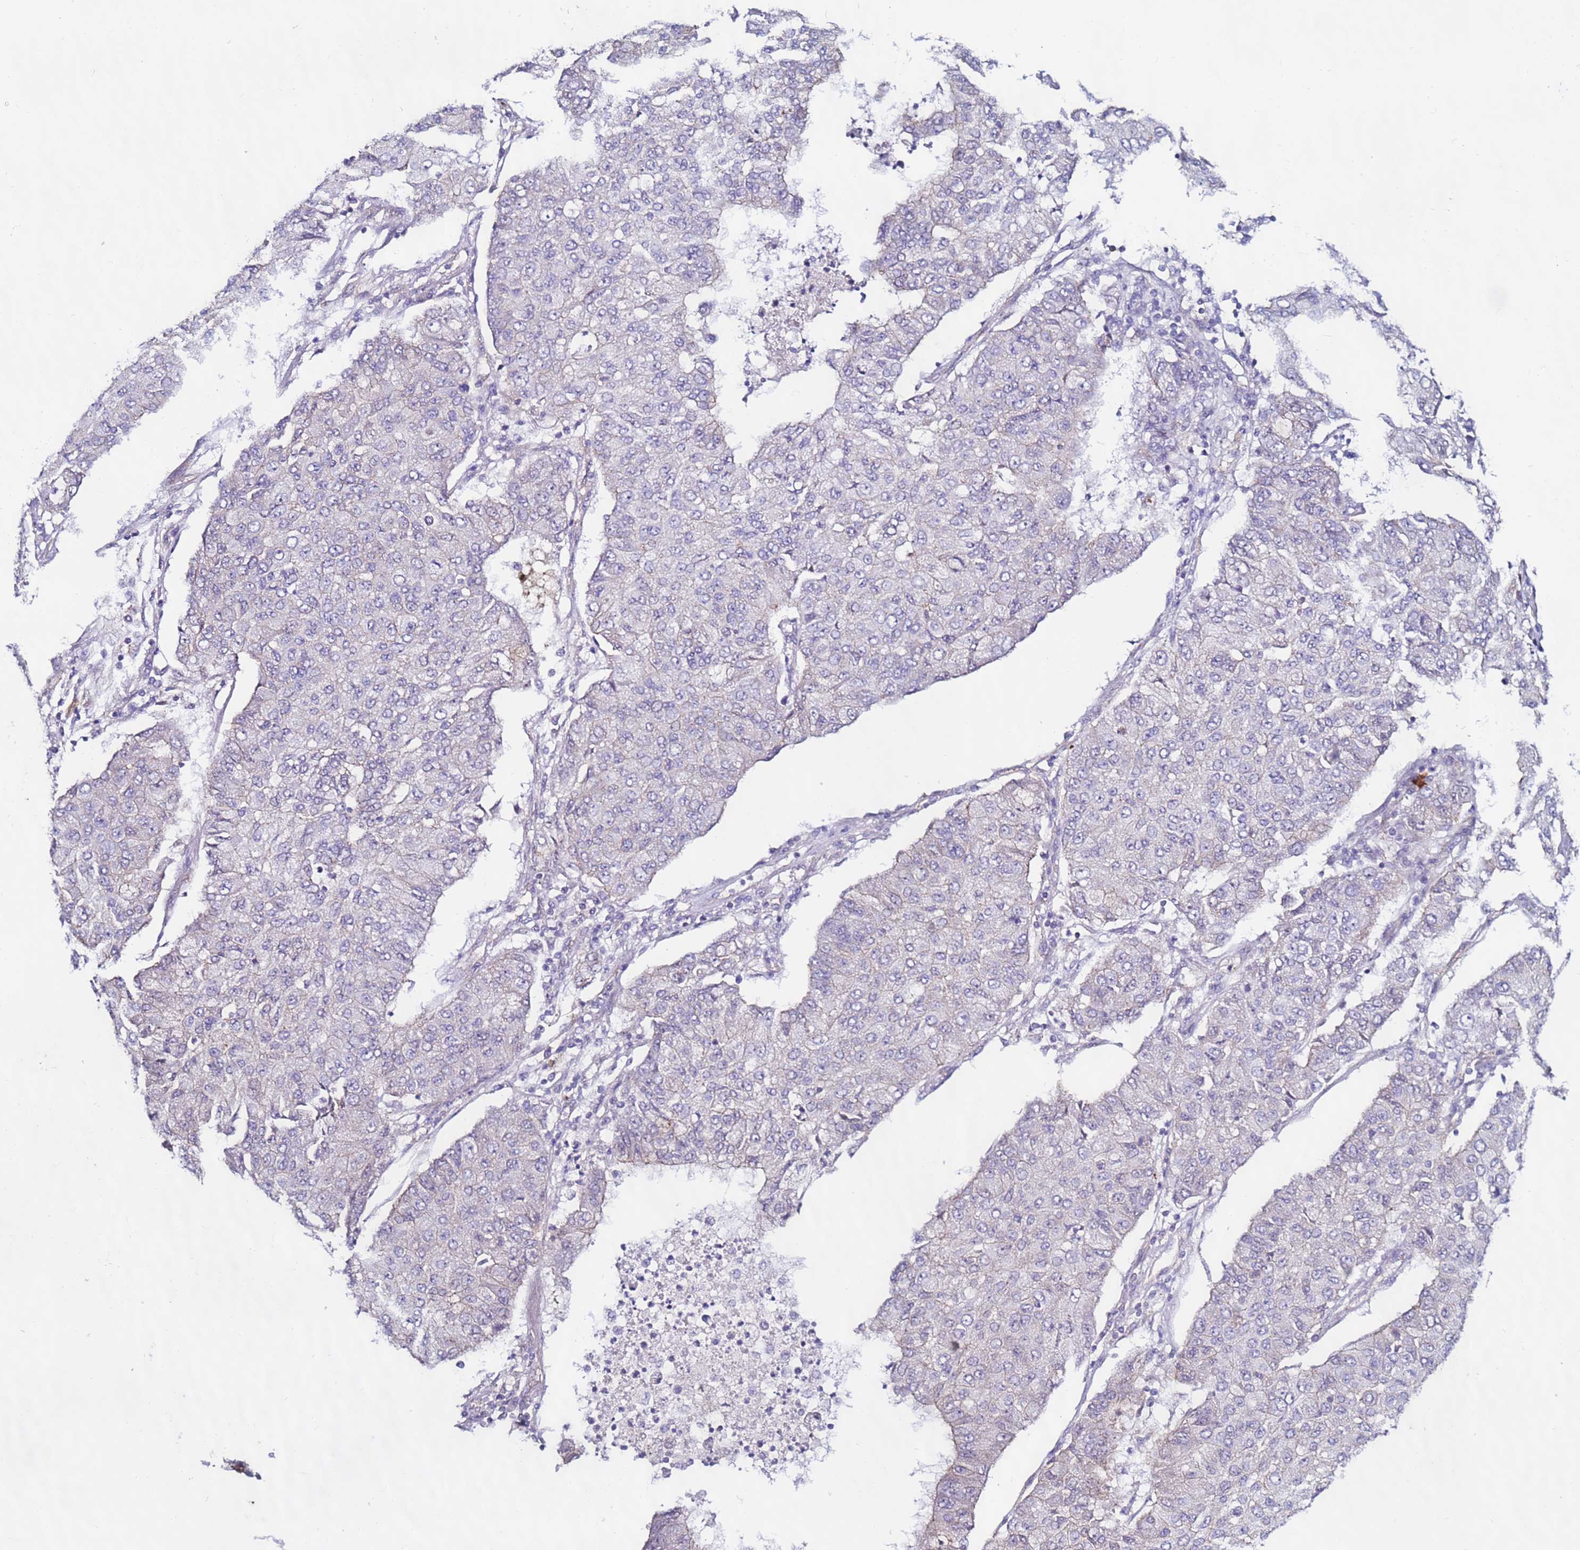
{"staining": {"intensity": "negative", "quantity": "none", "location": "none"}, "tissue": "lung cancer", "cell_type": "Tumor cells", "image_type": "cancer", "snomed": [{"axis": "morphology", "description": "Squamous cell carcinoma, NOS"}, {"axis": "topography", "description": "Lung"}], "caption": "Human lung squamous cell carcinoma stained for a protein using immunohistochemistry exhibits no staining in tumor cells.", "gene": "TENM3", "patient": {"sex": "male", "age": 74}}